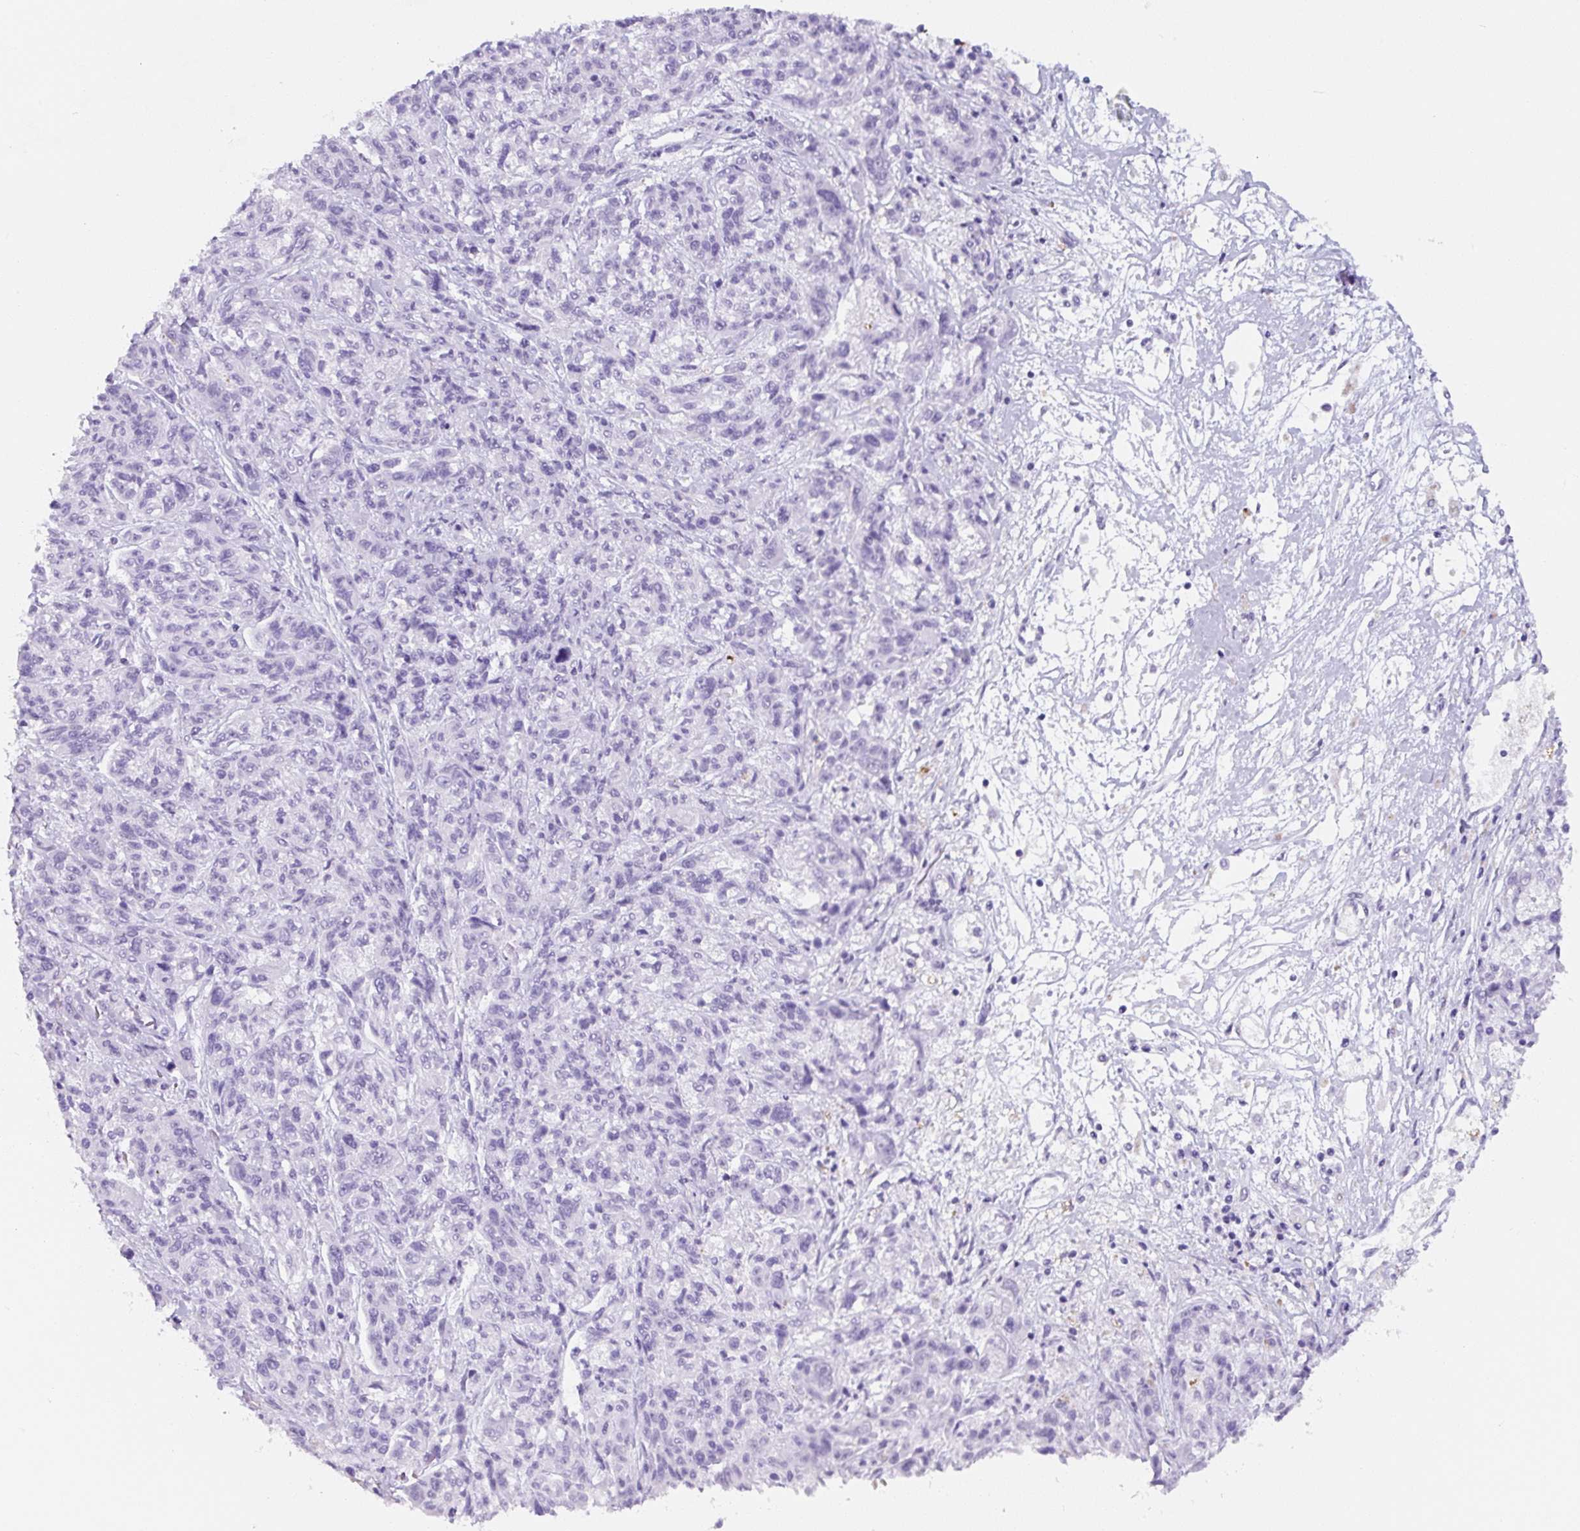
{"staining": {"intensity": "negative", "quantity": "none", "location": "none"}, "tissue": "melanoma", "cell_type": "Tumor cells", "image_type": "cancer", "snomed": [{"axis": "morphology", "description": "Malignant melanoma, NOS"}, {"axis": "topography", "description": "Skin"}], "caption": "The micrograph shows no staining of tumor cells in malignant melanoma.", "gene": "TNFRSF8", "patient": {"sex": "male", "age": 53}}